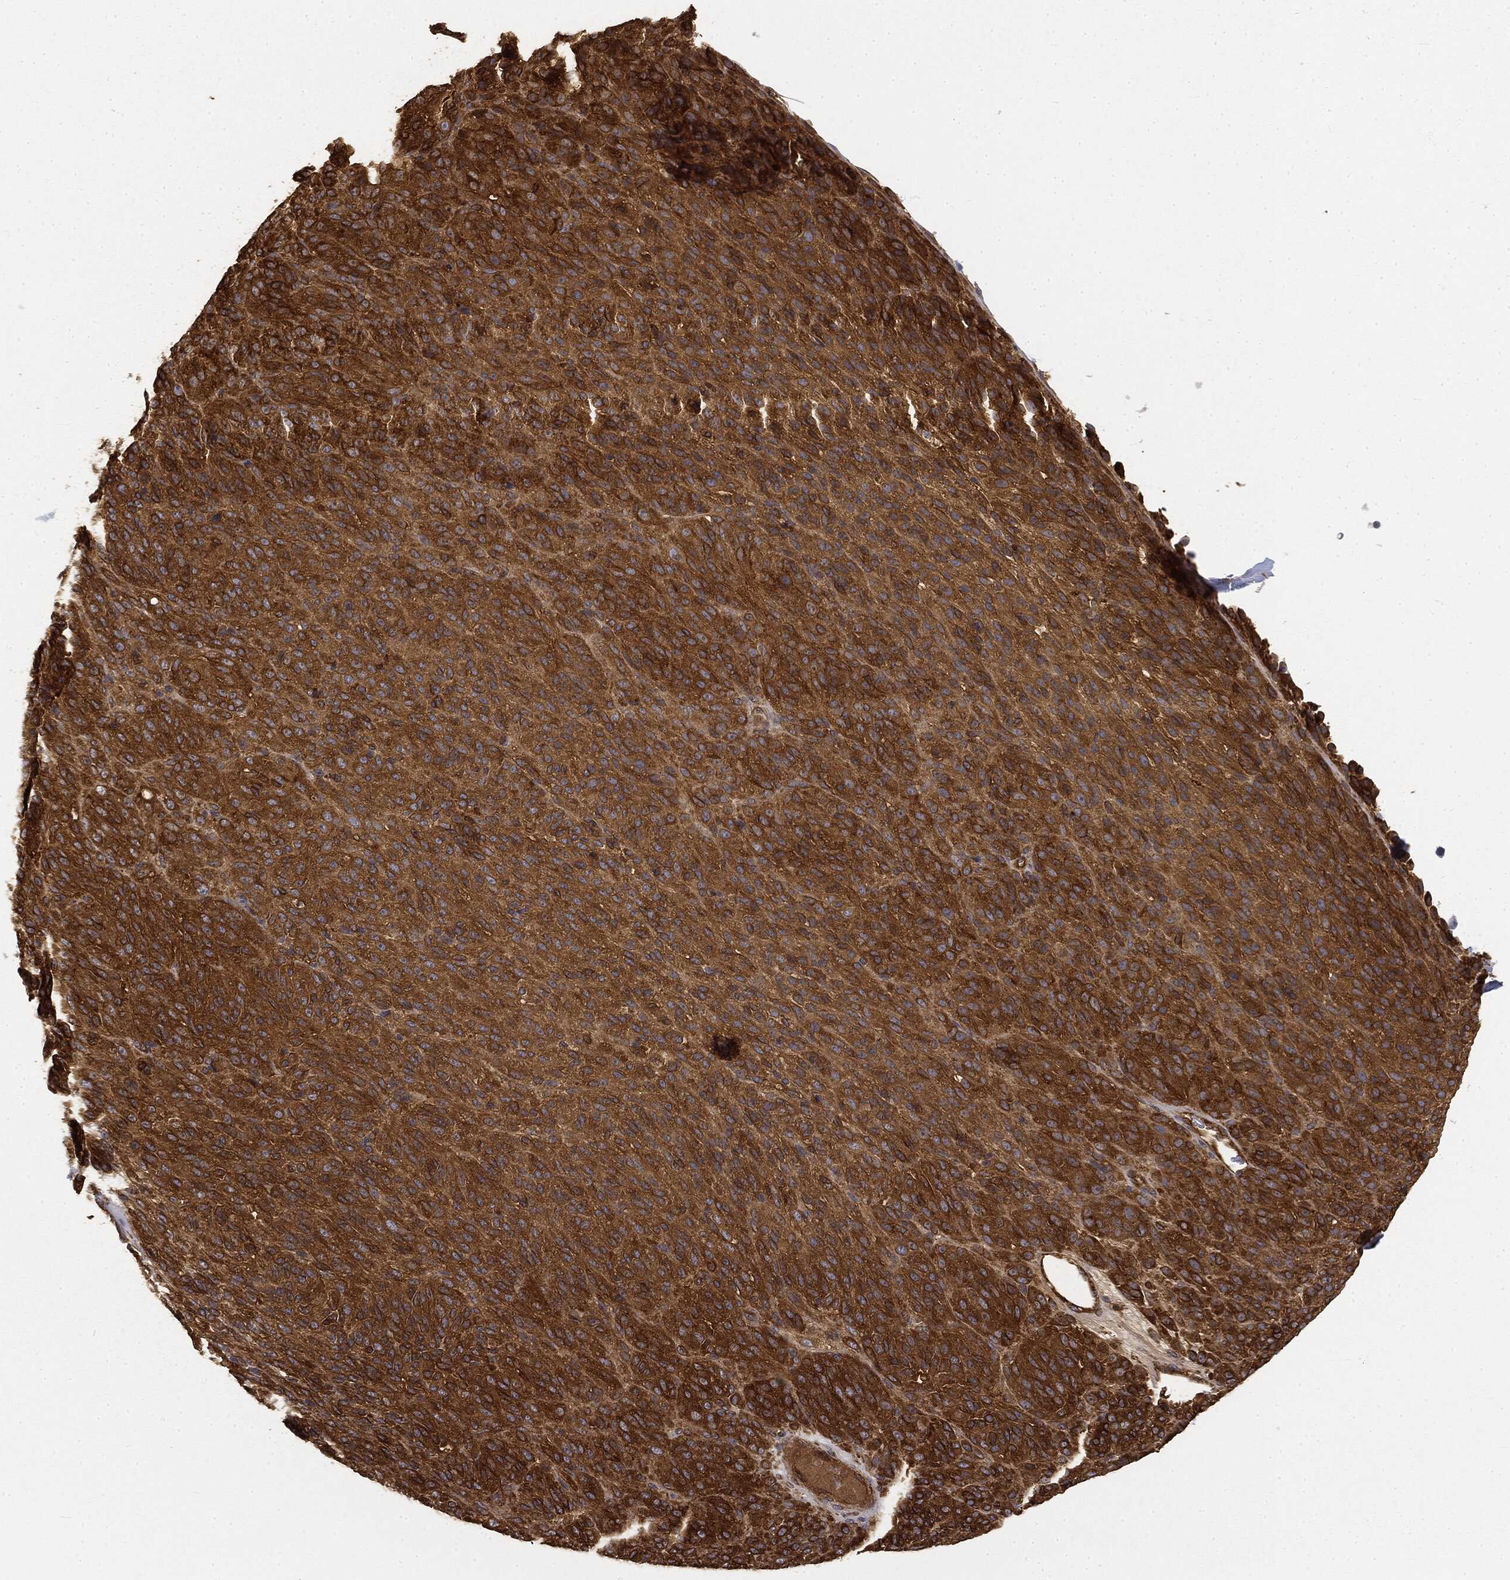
{"staining": {"intensity": "strong", "quantity": "25%-75%", "location": "cytoplasmic/membranous"}, "tissue": "melanoma", "cell_type": "Tumor cells", "image_type": "cancer", "snomed": [{"axis": "morphology", "description": "Malignant melanoma, Metastatic site"}, {"axis": "topography", "description": "Brain"}], "caption": "A photomicrograph of malignant melanoma (metastatic site) stained for a protein reveals strong cytoplasmic/membranous brown staining in tumor cells.", "gene": "WDR1", "patient": {"sex": "female", "age": 56}}